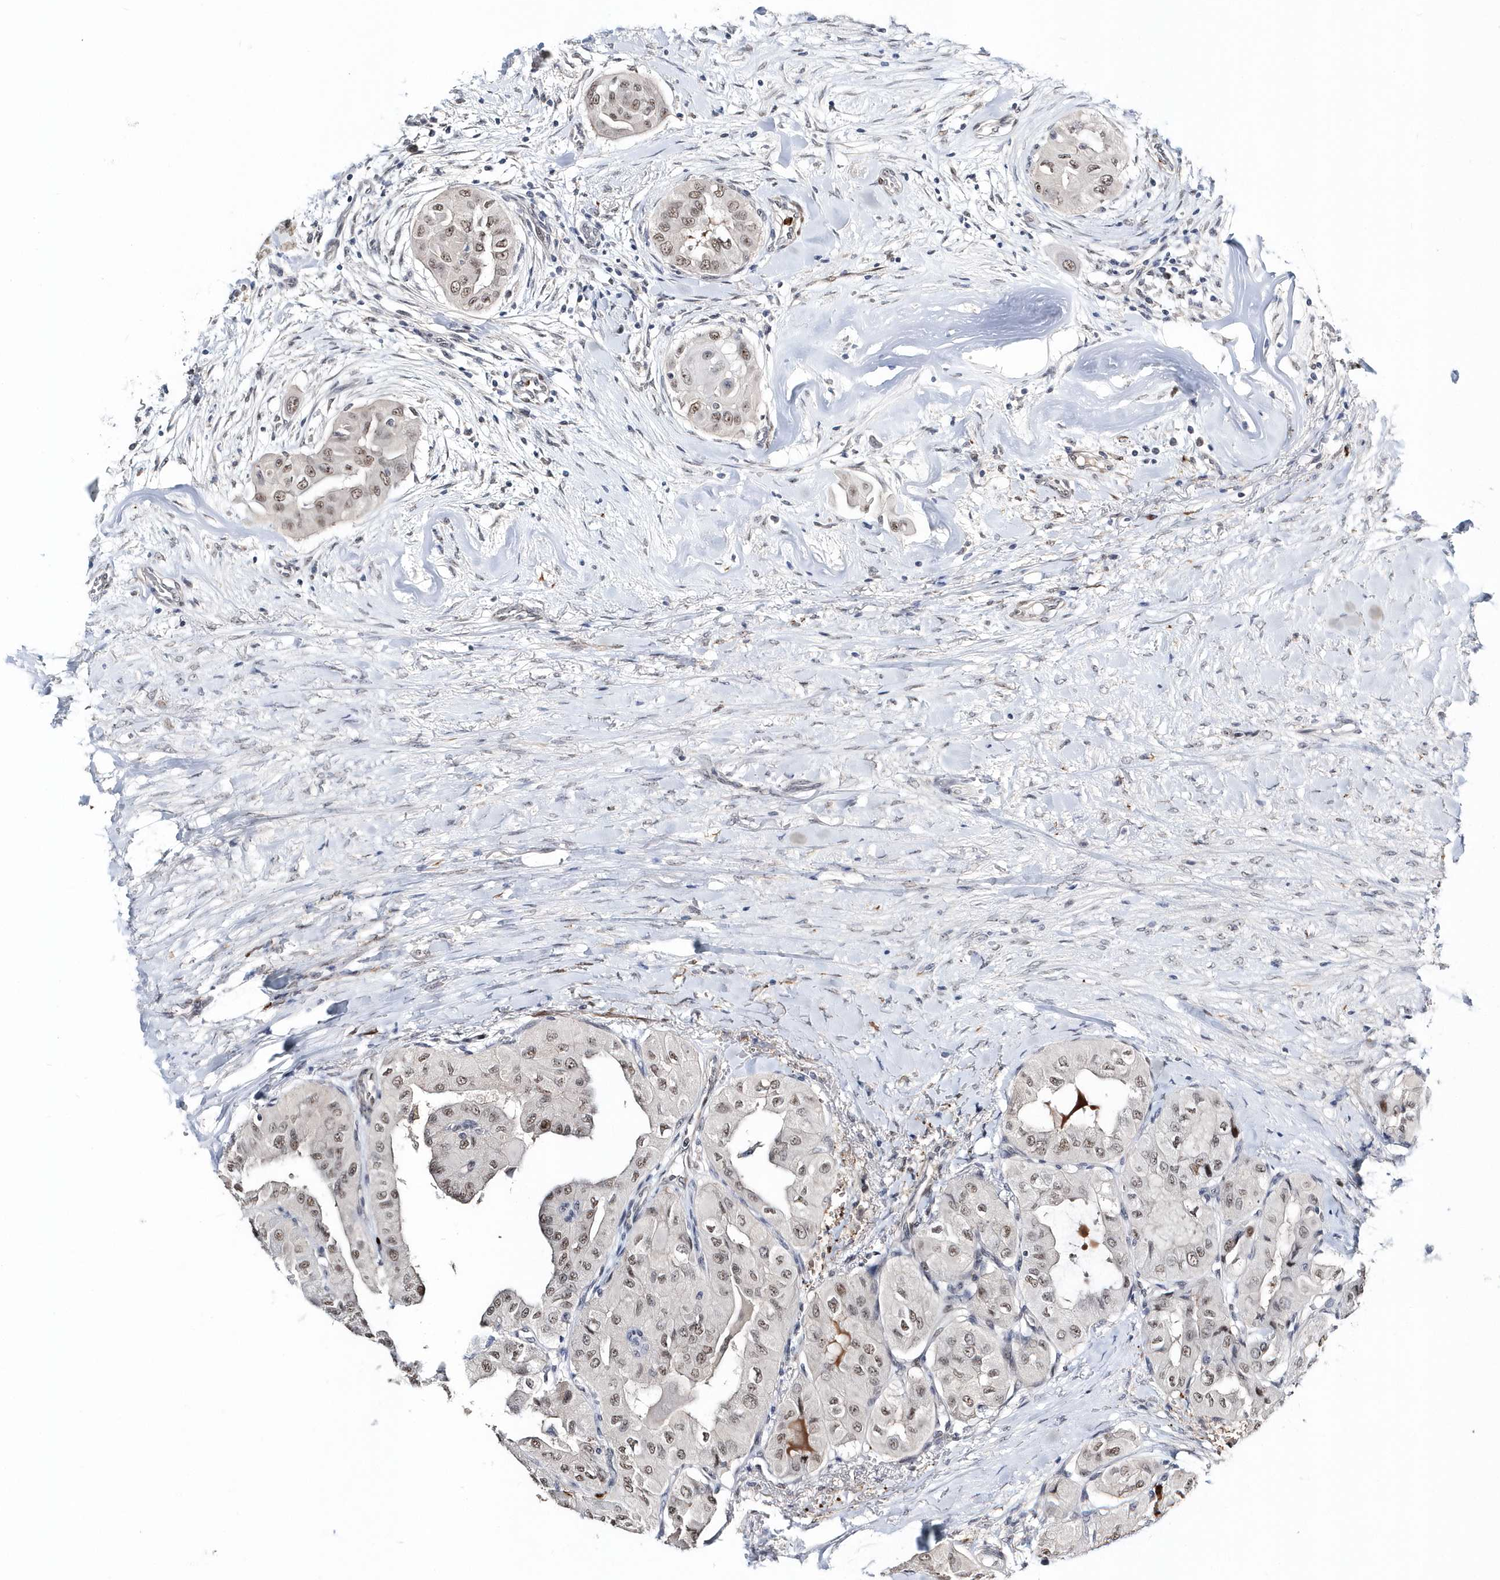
{"staining": {"intensity": "weak", "quantity": ">75%", "location": "nuclear"}, "tissue": "thyroid cancer", "cell_type": "Tumor cells", "image_type": "cancer", "snomed": [{"axis": "morphology", "description": "Papillary adenocarcinoma, NOS"}, {"axis": "topography", "description": "Thyroid gland"}], "caption": "The photomicrograph reveals staining of thyroid cancer (papillary adenocarcinoma), revealing weak nuclear protein expression (brown color) within tumor cells.", "gene": "ASCL4", "patient": {"sex": "female", "age": 59}}